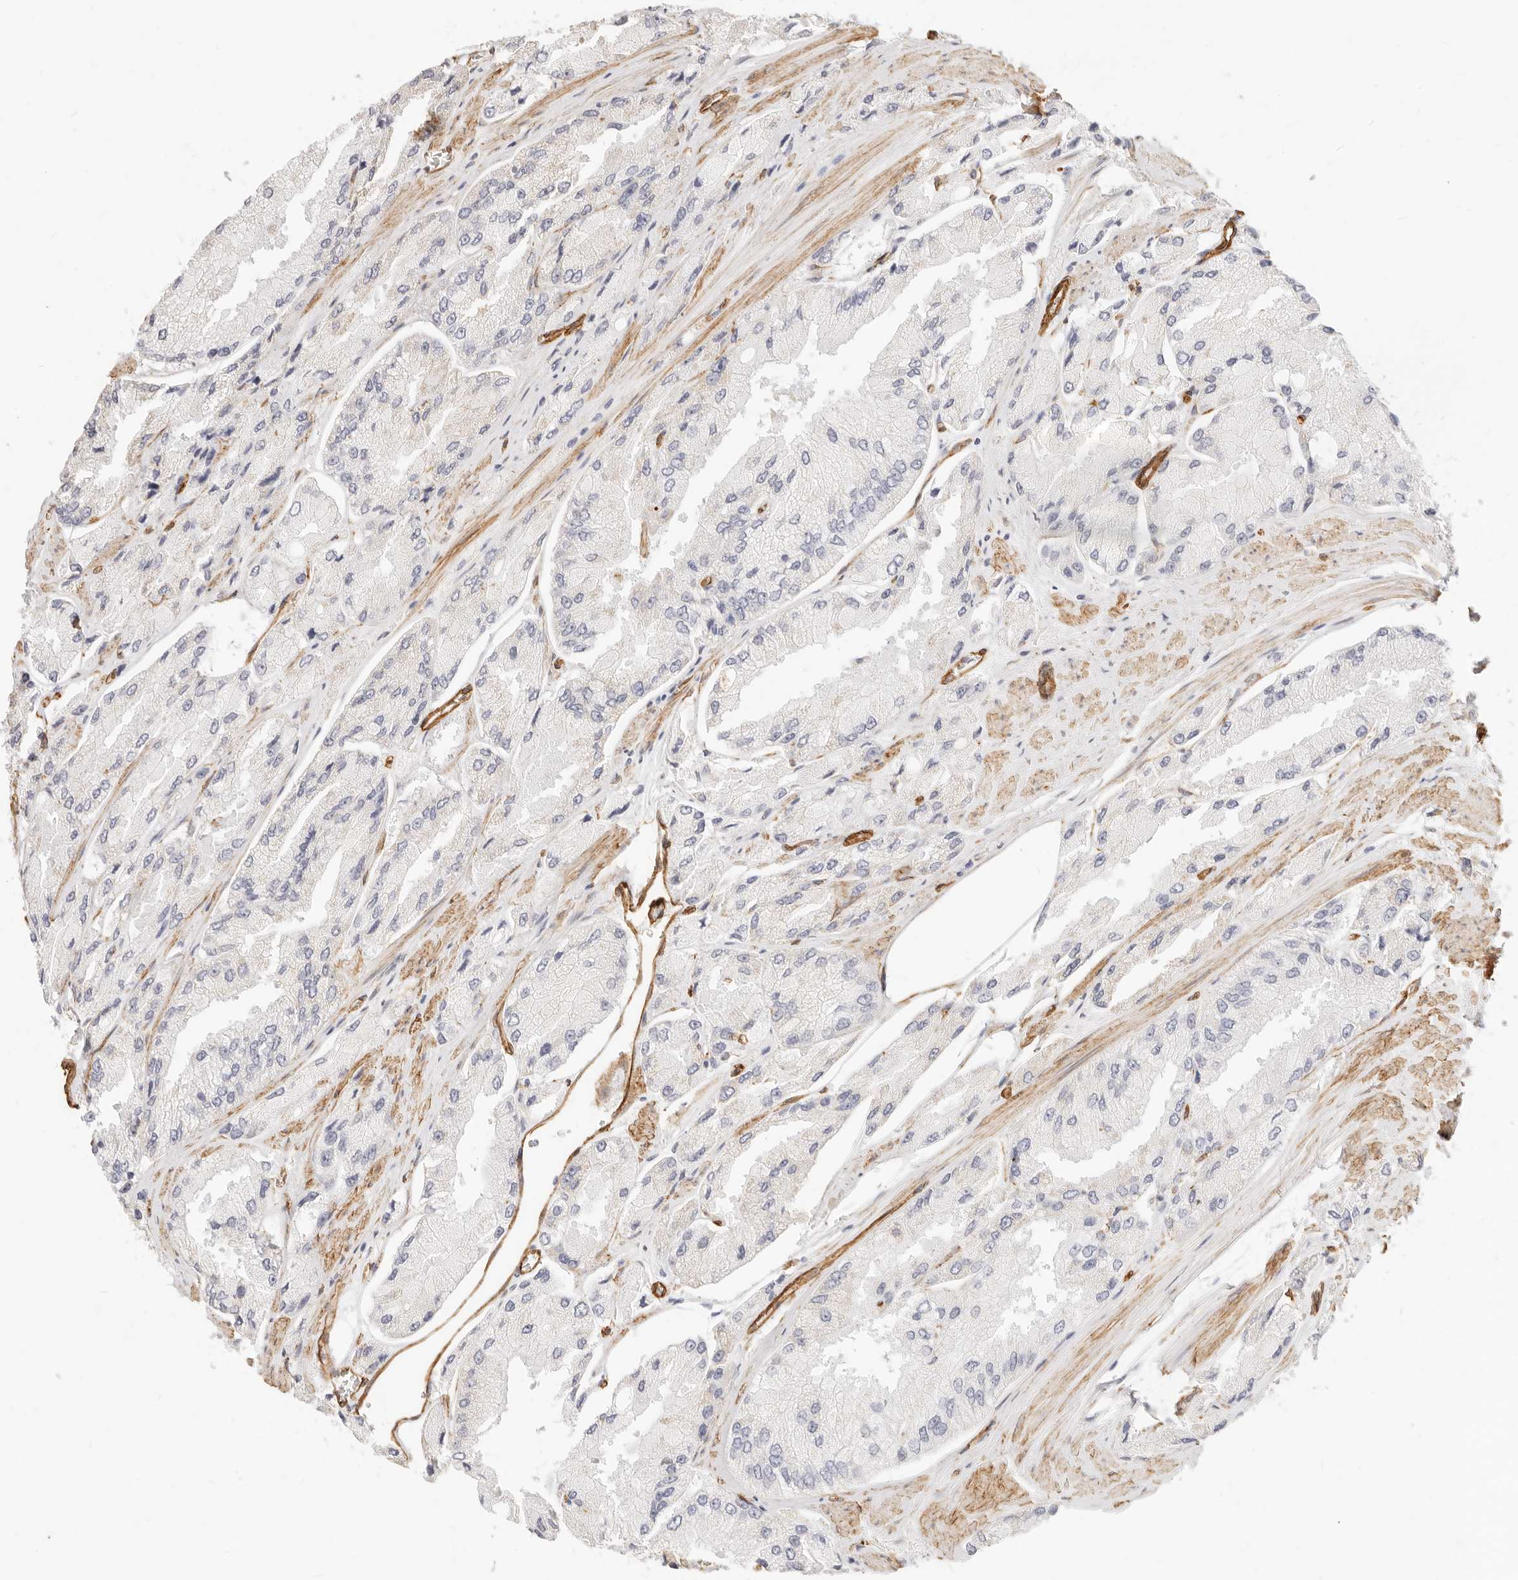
{"staining": {"intensity": "negative", "quantity": "none", "location": "none"}, "tissue": "prostate cancer", "cell_type": "Tumor cells", "image_type": "cancer", "snomed": [{"axis": "morphology", "description": "Adenocarcinoma, High grade"}, {"axis": "topography", "description": "Prostate"}], "caption": "Tumor cells are negative for protein expression in human prostate cancer. (DAB (3,3'-diaminobenzidine) IHC, high magnification).", "gene": "NUS1", "patient": {"sex": "male", "age": 58}}